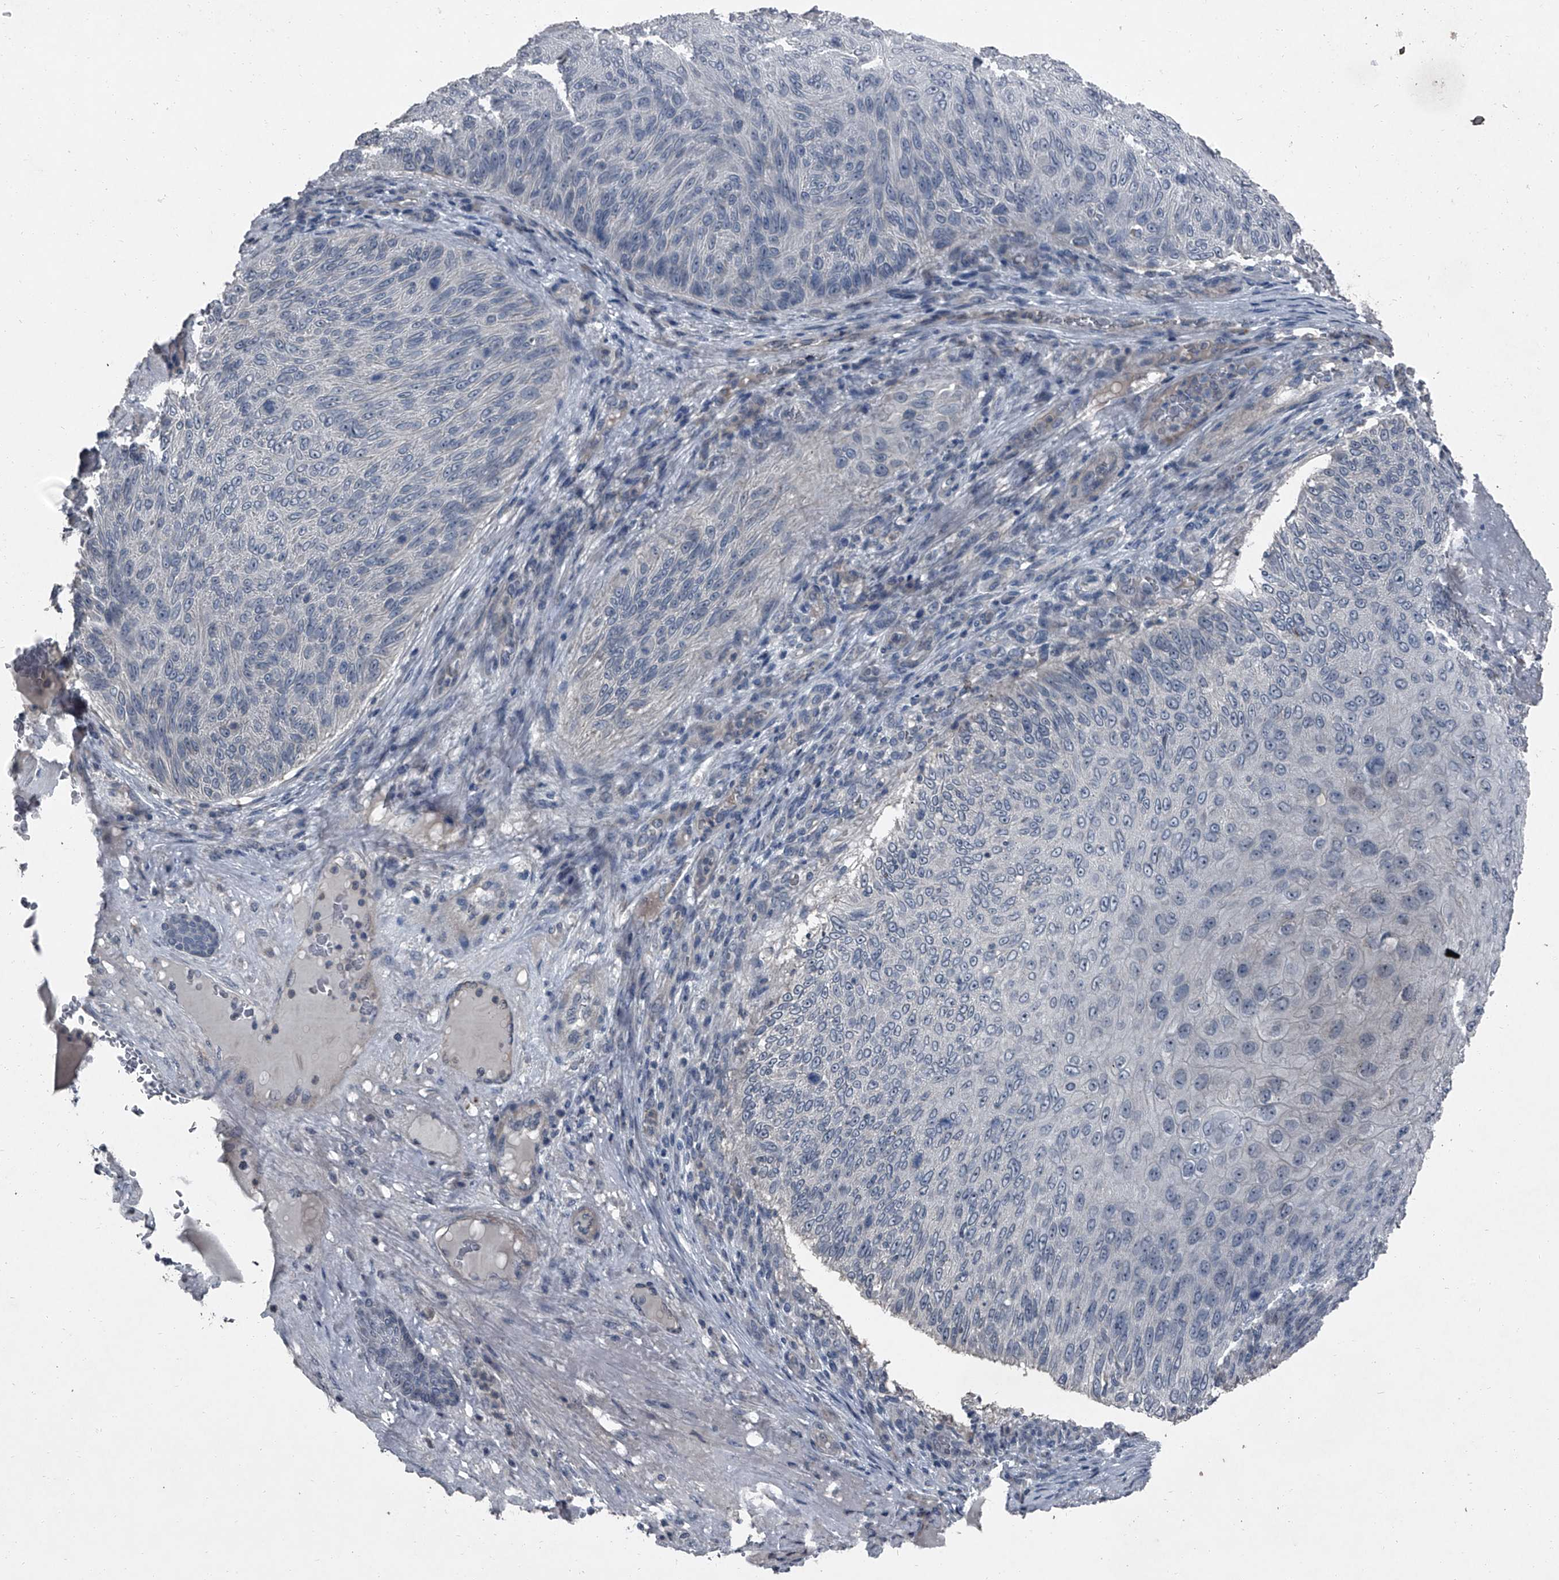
{"staining": {"intensity": "negative", "quantity": "none", "location": "none"}, "tissue": "skin cancer", "cell_type": "Tumor cells", "image_type": "cancer", "snomed": [{"axis": "morphology", "description": "Squamous cell carcinoma, NOS"}, {"axis": "topography", "description": "Skin"}], "caption": "A histopathology image of squamous cell carcinoma (skin) stained for a protein demonstrates no brown staining in tumor cells.", "gene": "HEPHL1", "patient": {"sex": "female", "age": 88}}